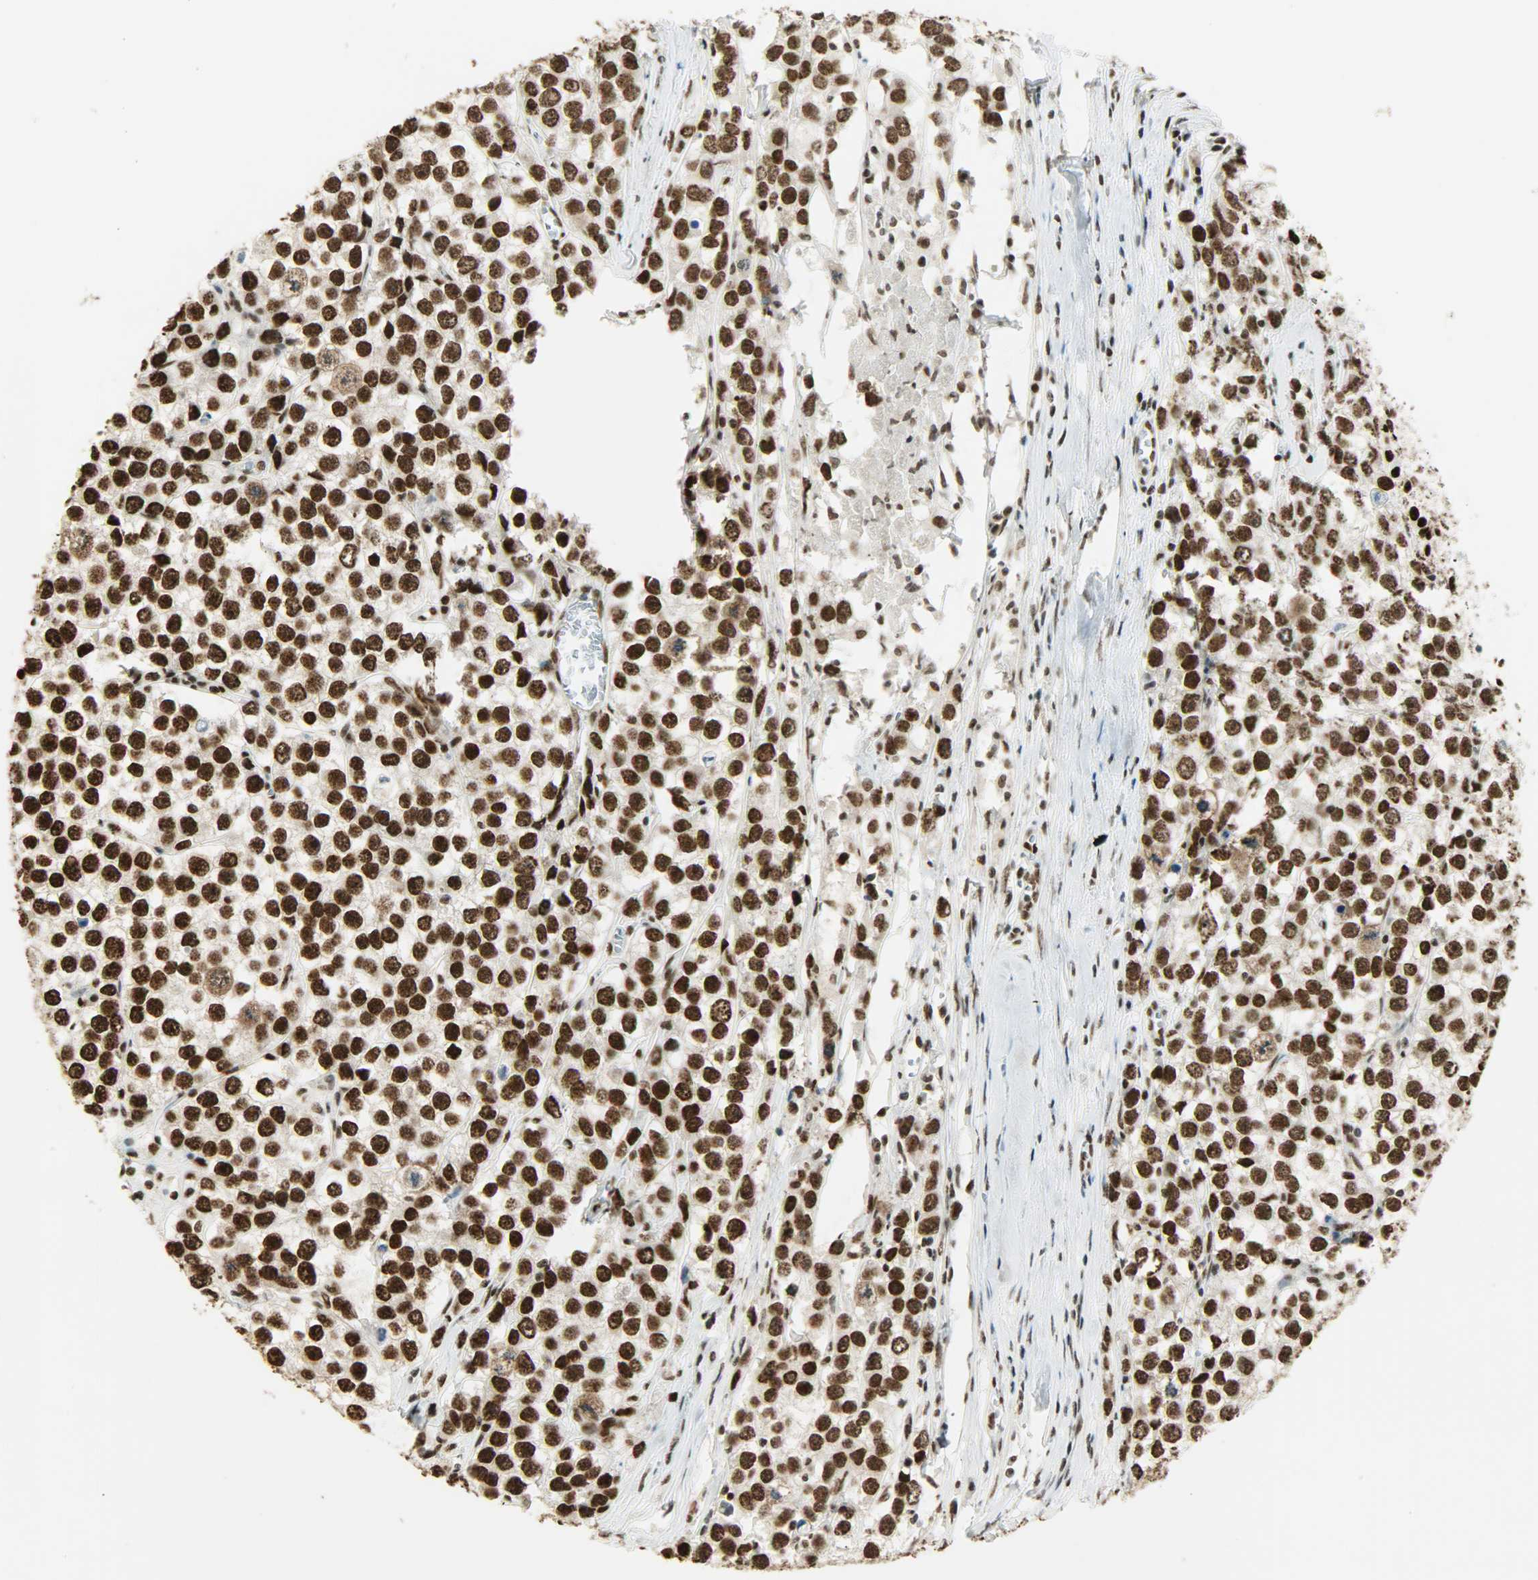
{"staining": {"intensity": "strong", "quantity": ">75%", "location": "nuclear"}, "tissue": "testis cancer", "cell_type": "Tumor cells", "image_type": "cancer", "snomed": [{"axis": "morphology", "description": "Seminoma, NOS"}, {"axis": "morphology", "description": "Carcinoma, Embryonal, NOS"}, {"axis": "topography", "description": "Testis"}], "caption": "Tumor cells show high levels of strong nuclear positivity in about >75% of cells in human testis cancer (embryonal carcinoma).", "gene": "MYEF2", "patient": {"sex": "male", "age": 52}}